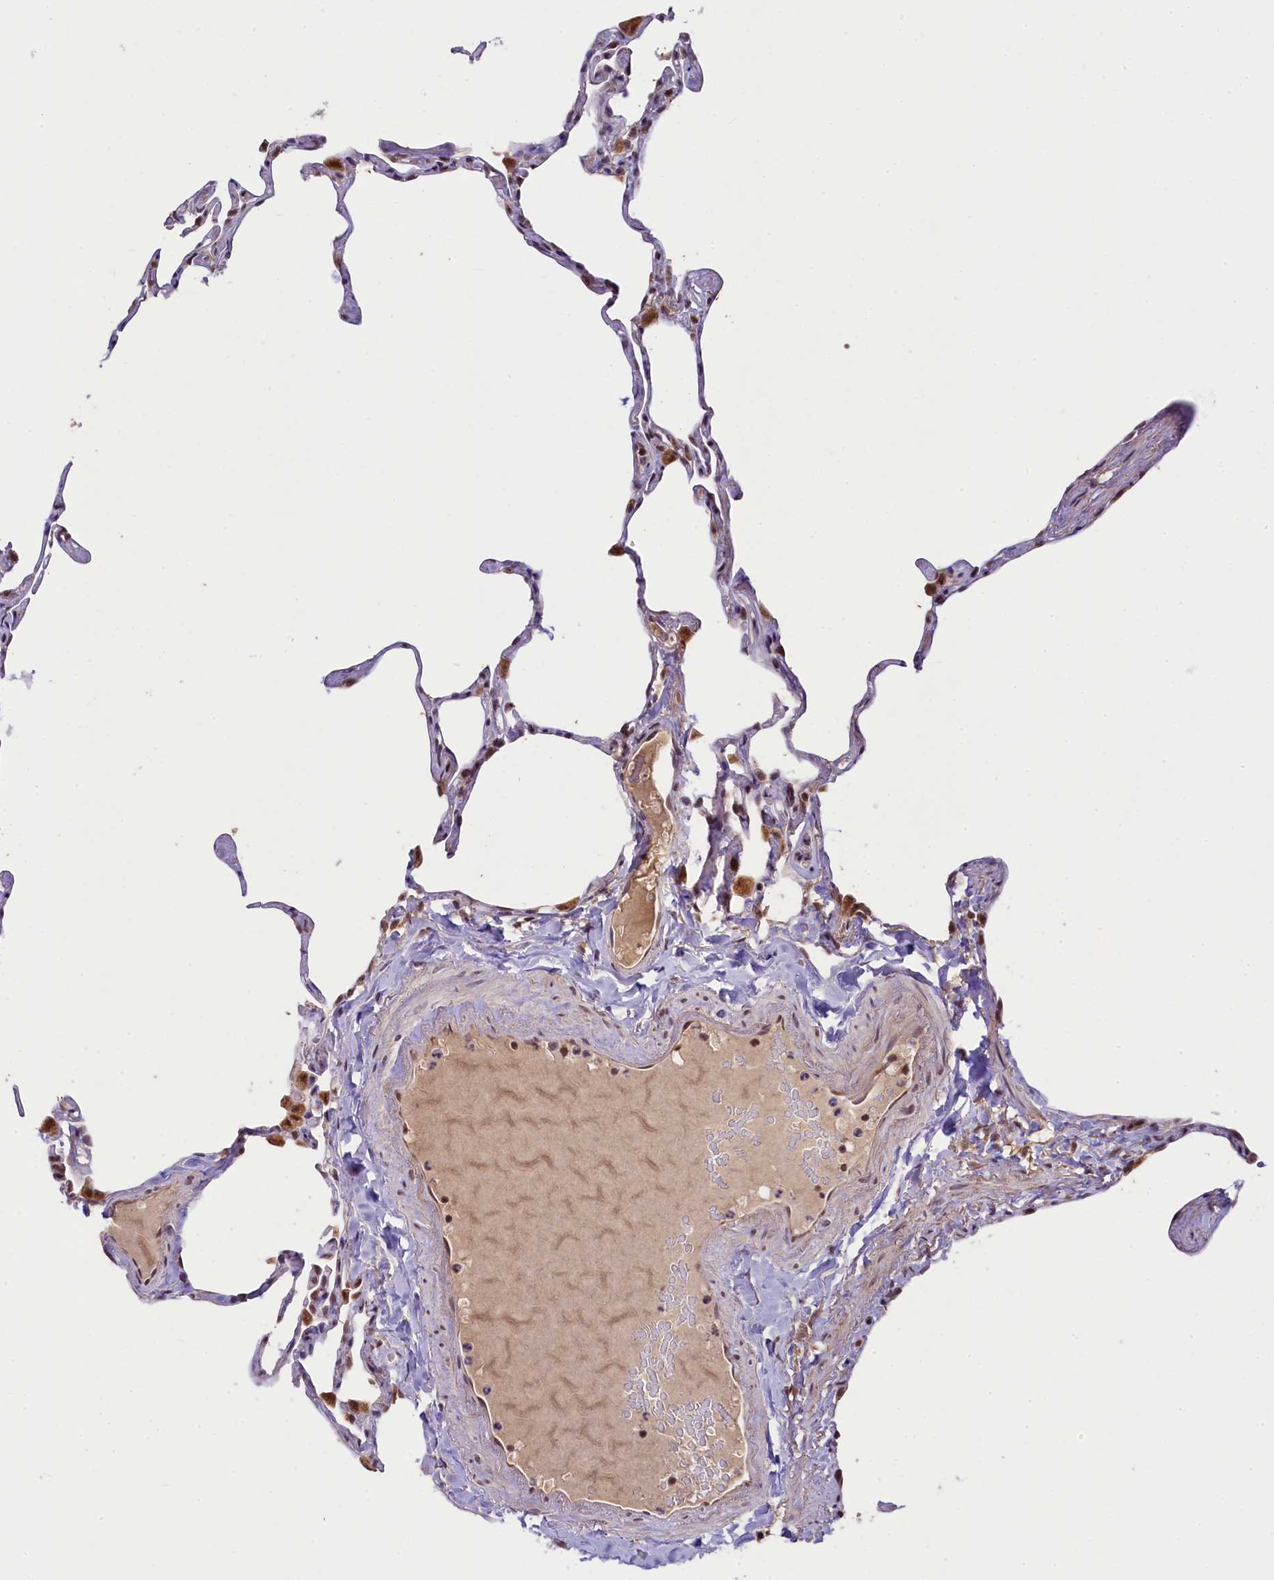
{"staining": {"intensity": "moderate", "quantity": "<25%", "location": "cytoplasmic/membranous"}, "tissue": "lung", "cell_type": "Alveolar cells", "image_type": "normal", "snomed": [{"axis": "morphology", "description": "Normal tissue, NOS"}, {"axis": "topography", "description": "Lung"}], "caption": "Brown immunohistochemical staining in benign human lung displays moderate cytoplasmic/membranous positivity in approximately <25% of alveolar cells.", "gene": "PAF1", "patient": {"sex": "male", "age": 65}}